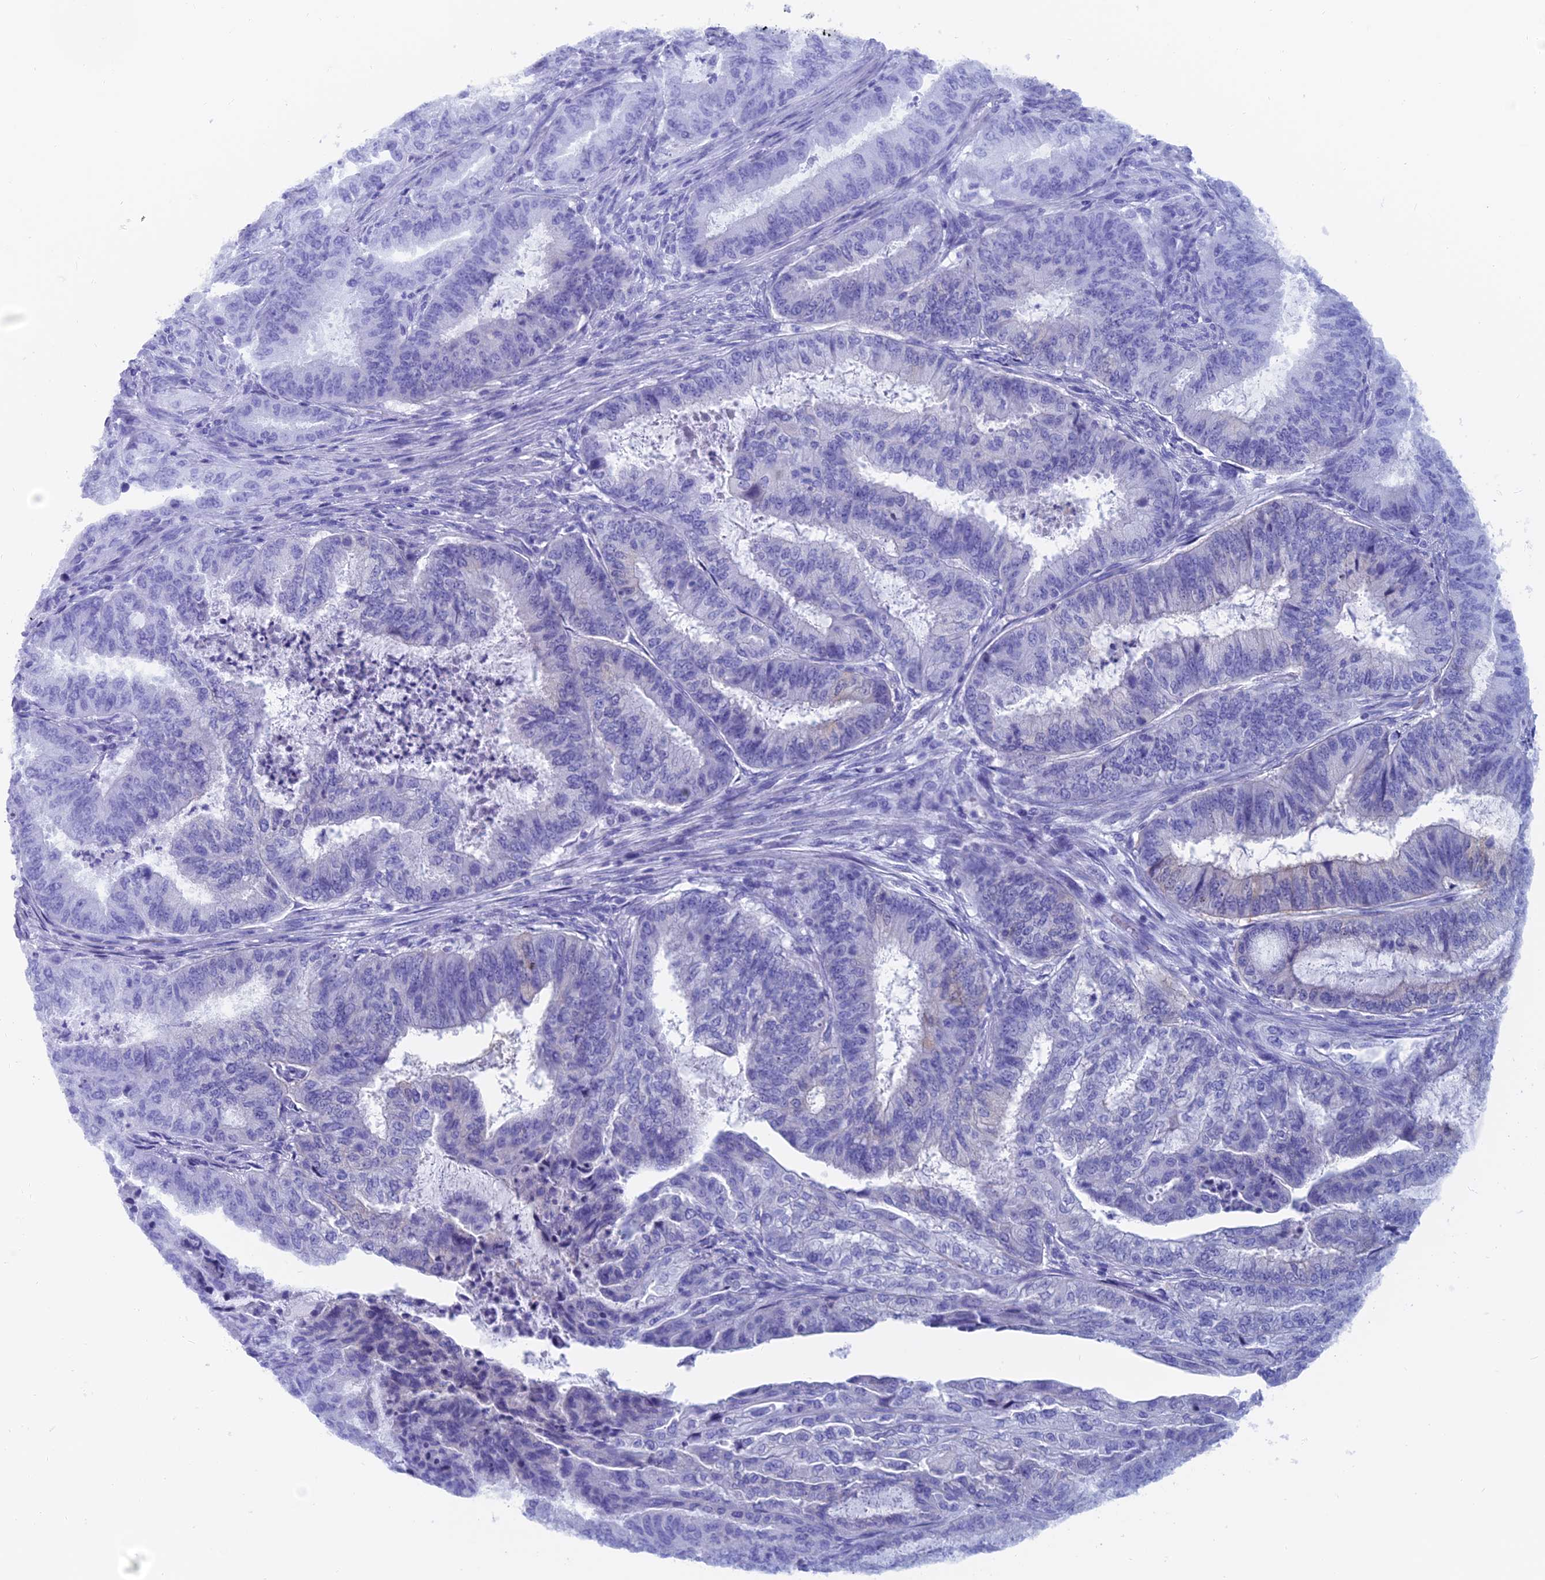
{"staining": {"intensity": "negative", "quantity": "none", "location": "none"}, "tissue": "endometrial cancer", "cell_type": "Tumor cells", "image_type": "cancer", "snomed": [{"axis": "morphology", "description": "Adenocarcinoma, NOS"}, {"axis": "topography", "description": "Endometrium"}], "caption": "An IHC image of endometrial cancer is shown. There is no staining in tumor cells of endometrial cancer.", "gene": "CAPS", "patient": {"sex": "female", "age": 51}}